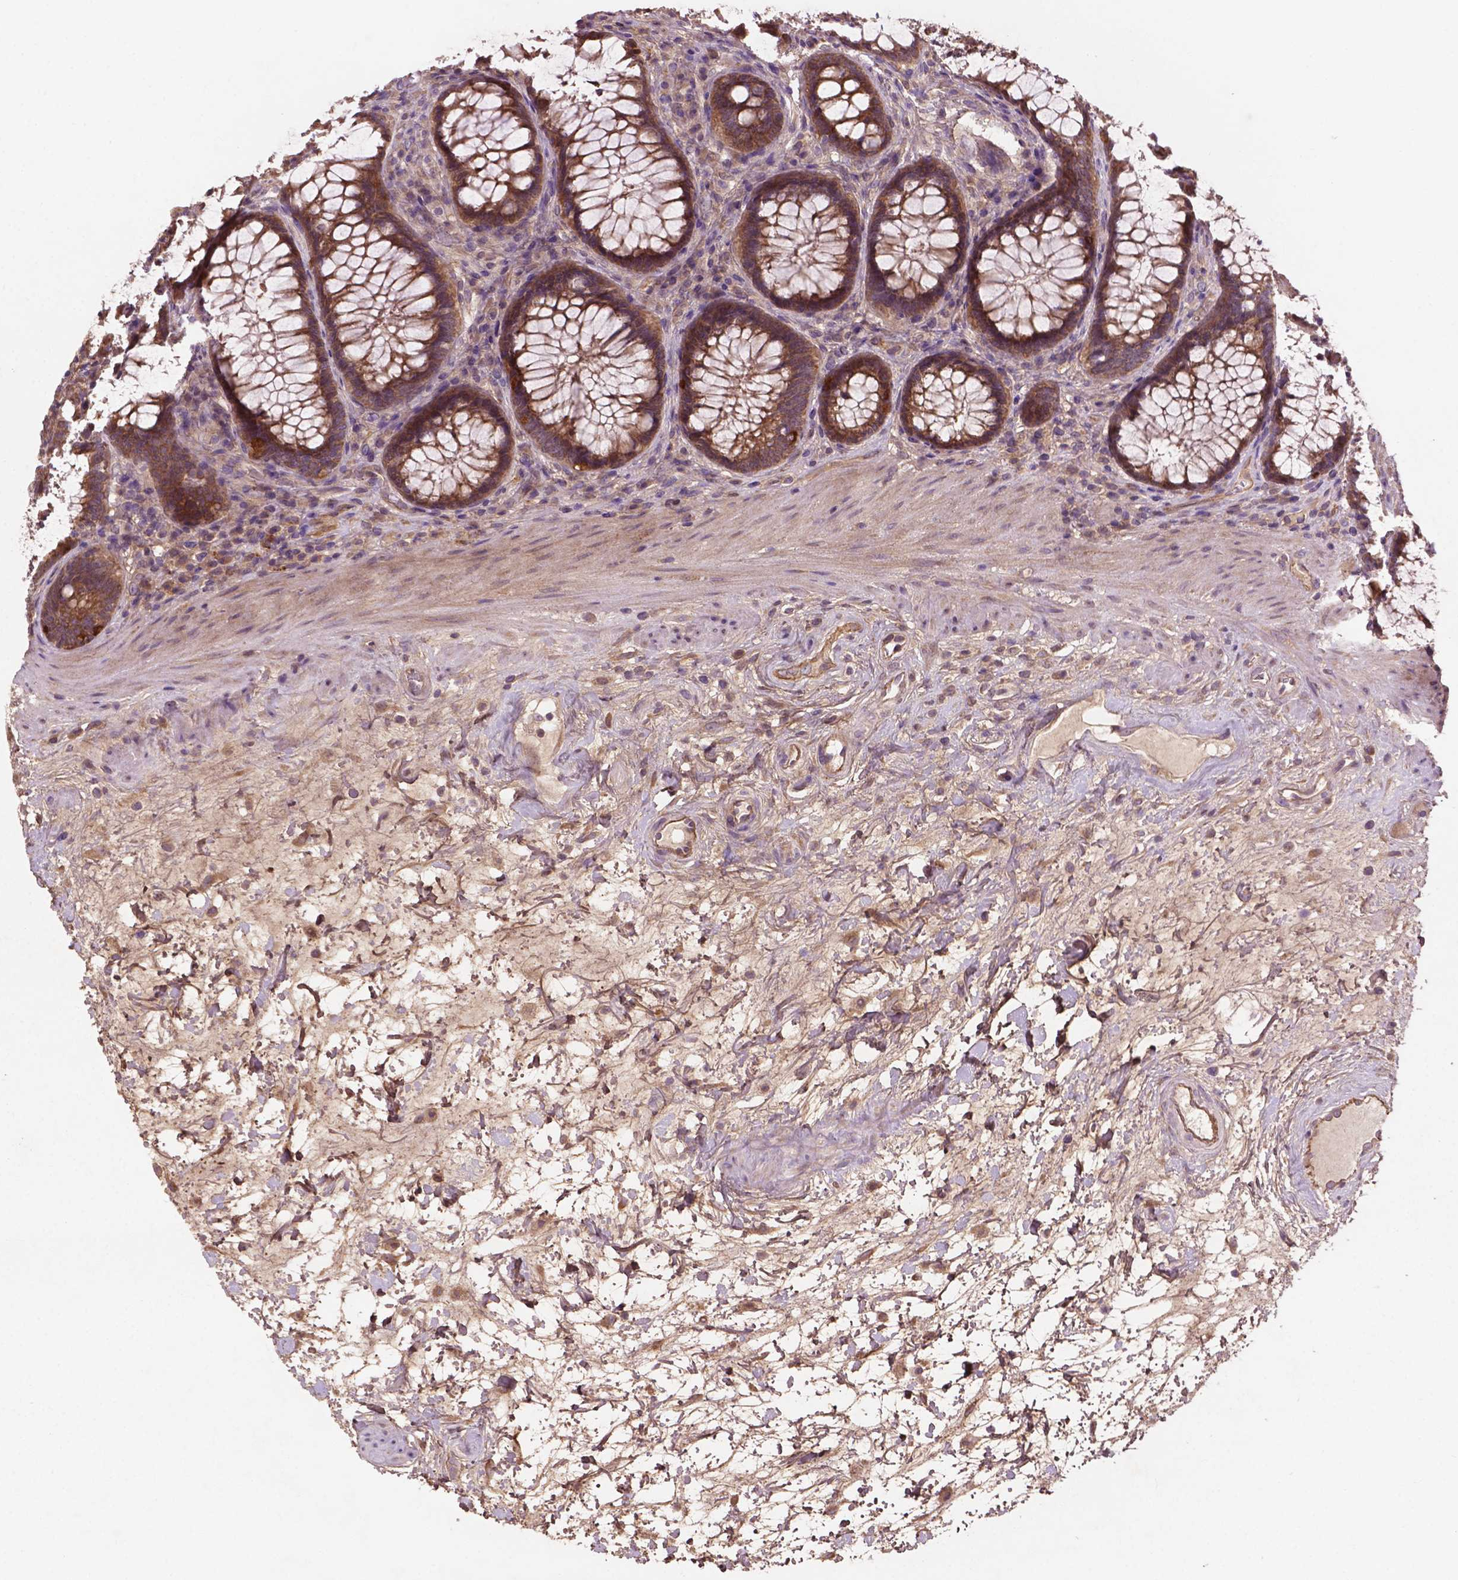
{"staining": {"intensity": "moderate", "quantity": ">75%", "location": "cytoplasmic/membranous"}, "tissue": "rectum", "cell_type": "Glandular cells", "image_type": "normal", "snomed": [{"axis": "morphology", "description": "Normal tissue, NOS"}, {"axis": "topography", "description": "Rectum"}], "caption": "High-magnification brightfield microscopy of normal rectum stained with DAB (3,3'-diaminobenzidine) (brown) and counterstained with hematoxylin (blue). glandular cells exhibit moderate cytoplasmic/membranous staining is seen in approximately>75% of cells. Ihc stains the protein of interest in brown and the nuclei are stained blue.", "gene": "GJA9", "patient": {"sex": "male", "age": 72}}